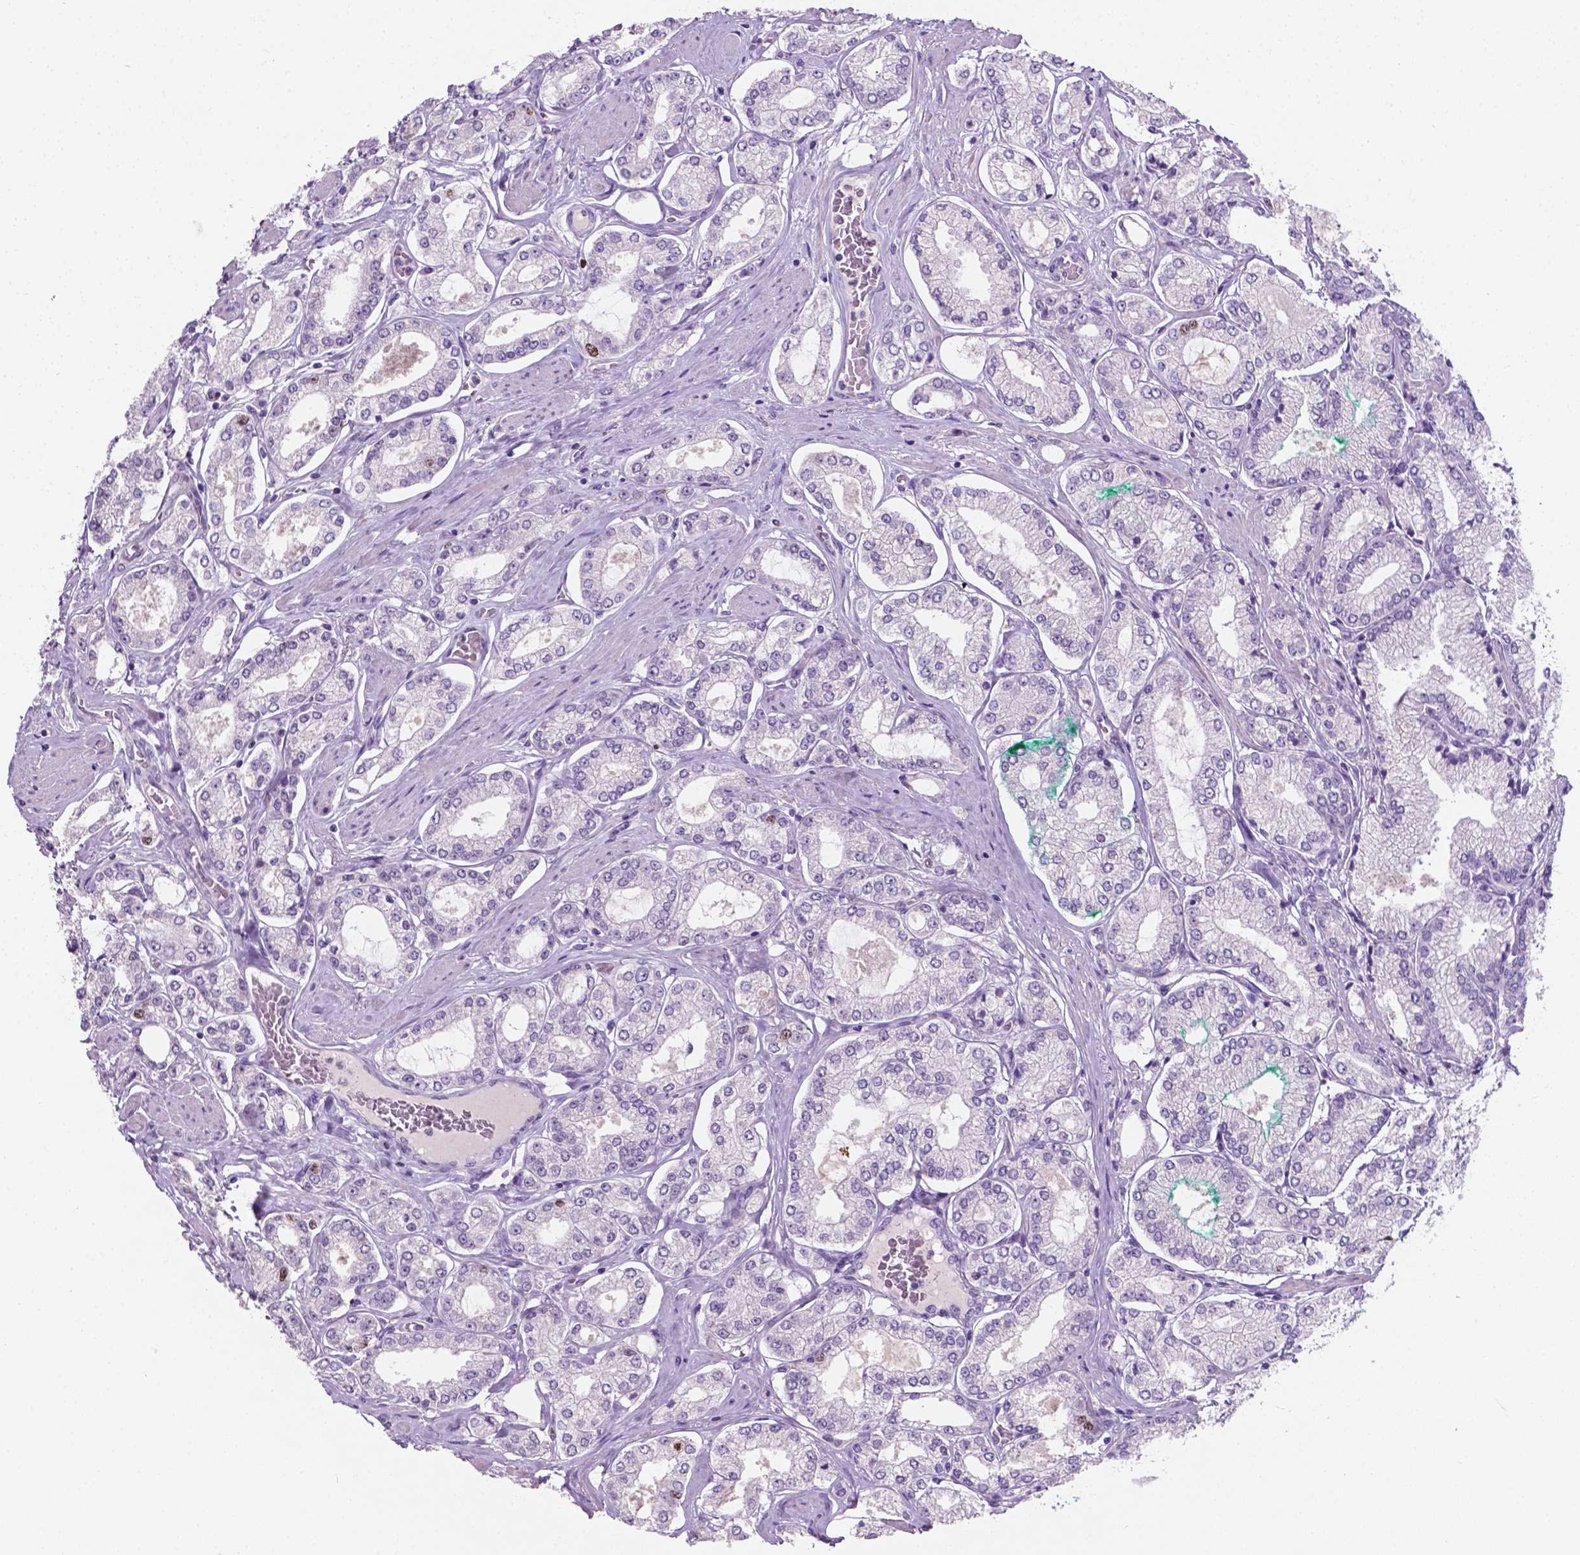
{"staining": {"intensity": "moderate", "quantity": "<25%", "location": "nuclear"}, "tissue": "prostate cancer", "cell_type": "Tumor cells", "image_type": "cancer", "snomed": [{"axis": "morphology", "description": "Adenocarcinoma, High grade"}, {"axis": "topography", "description": "Prostate"}], "caption": "Immunohistochemistry image of human prostate cancer stained for a protein (brown), which reveals low levels of moderate nuclear expression in approximately <25% of tumor cells.", "gene": "SIAH2", "patient": {"sex": "male", "age": 68}}